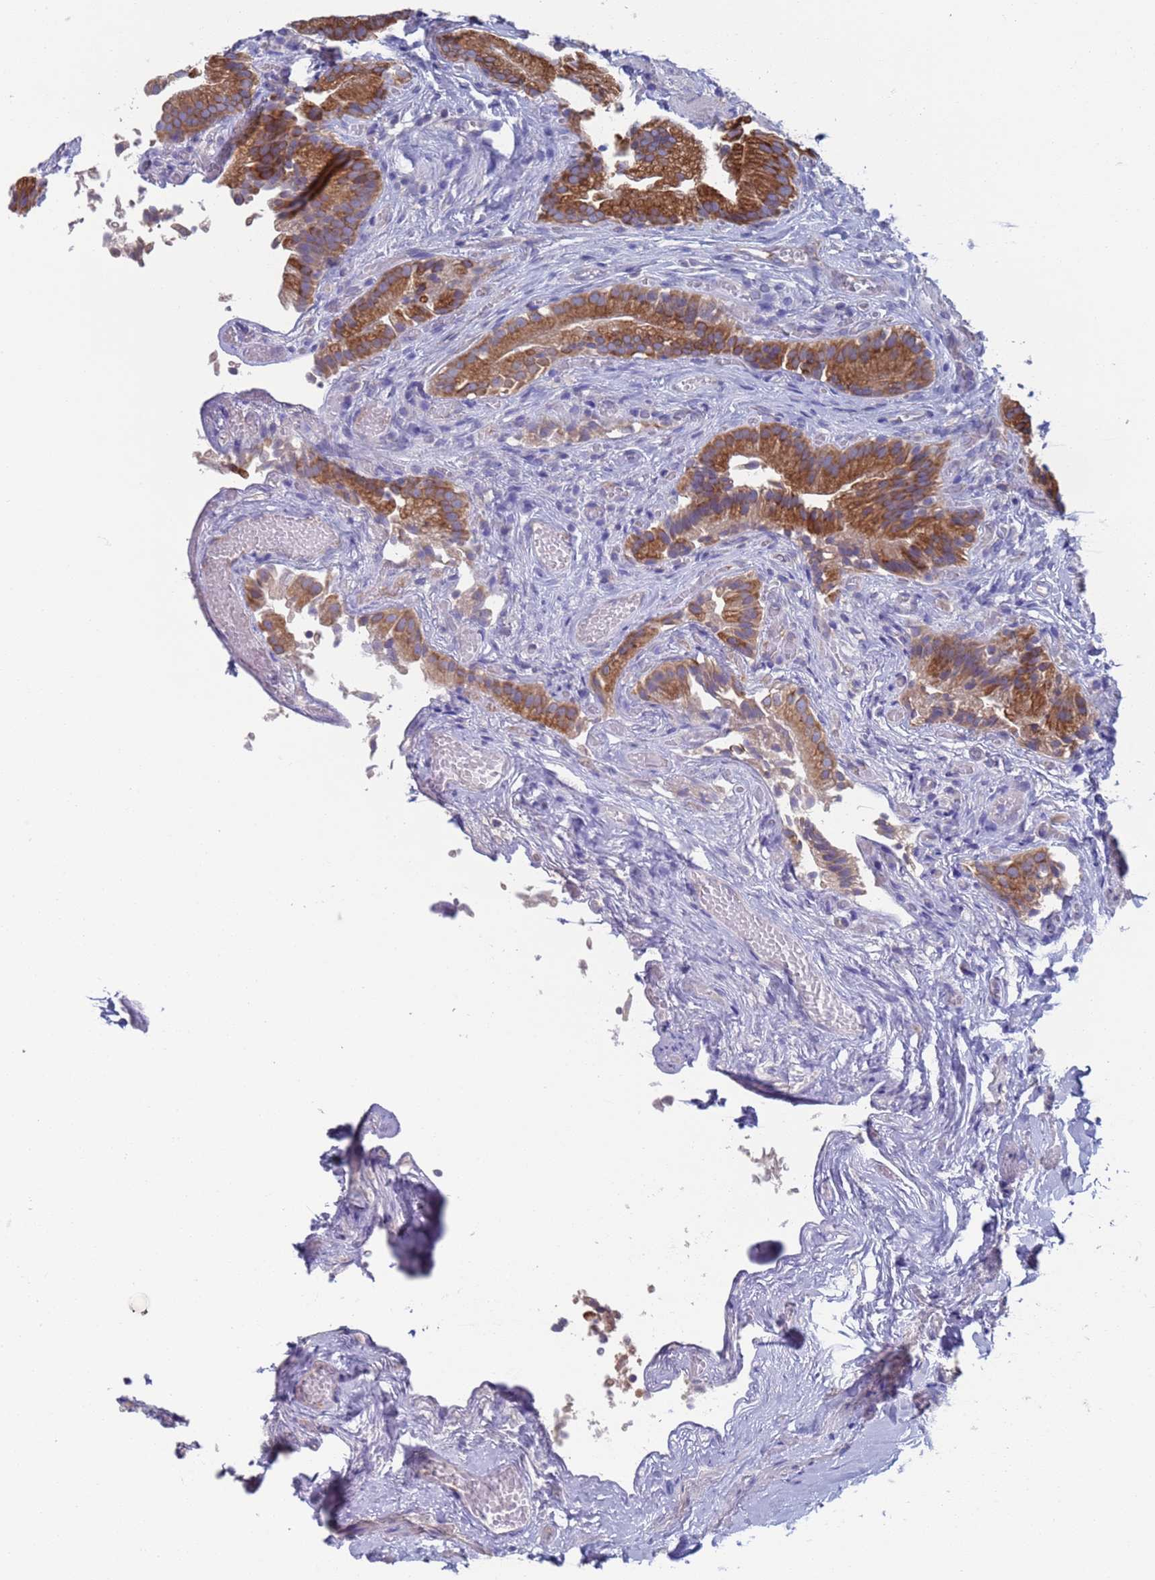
{"staining": {"intensity": "moderate", "quantity": ">75%", "location": "cytoplasmic/membranous"}, "tissue": "gallbladder", "cell_type": "Glandular cells", "image_type": "normal", "snomed": [{"axis": "morphology", "description": "Normal tissue, NOS"}, {"axis": "topography", "description": "Gallbladder"}], "caption": "A high-resolution image shows IHC staining of benign gallbladder, which reveals moderate cytoplasmic/membranous positivity in approximately >75% of glandular cells. Immunohistochemistry (ihc) stains the protein in brown and the nuclei are stained blue.", "gene": "PET117", "patient": {"sex": "female", "age": 47}}